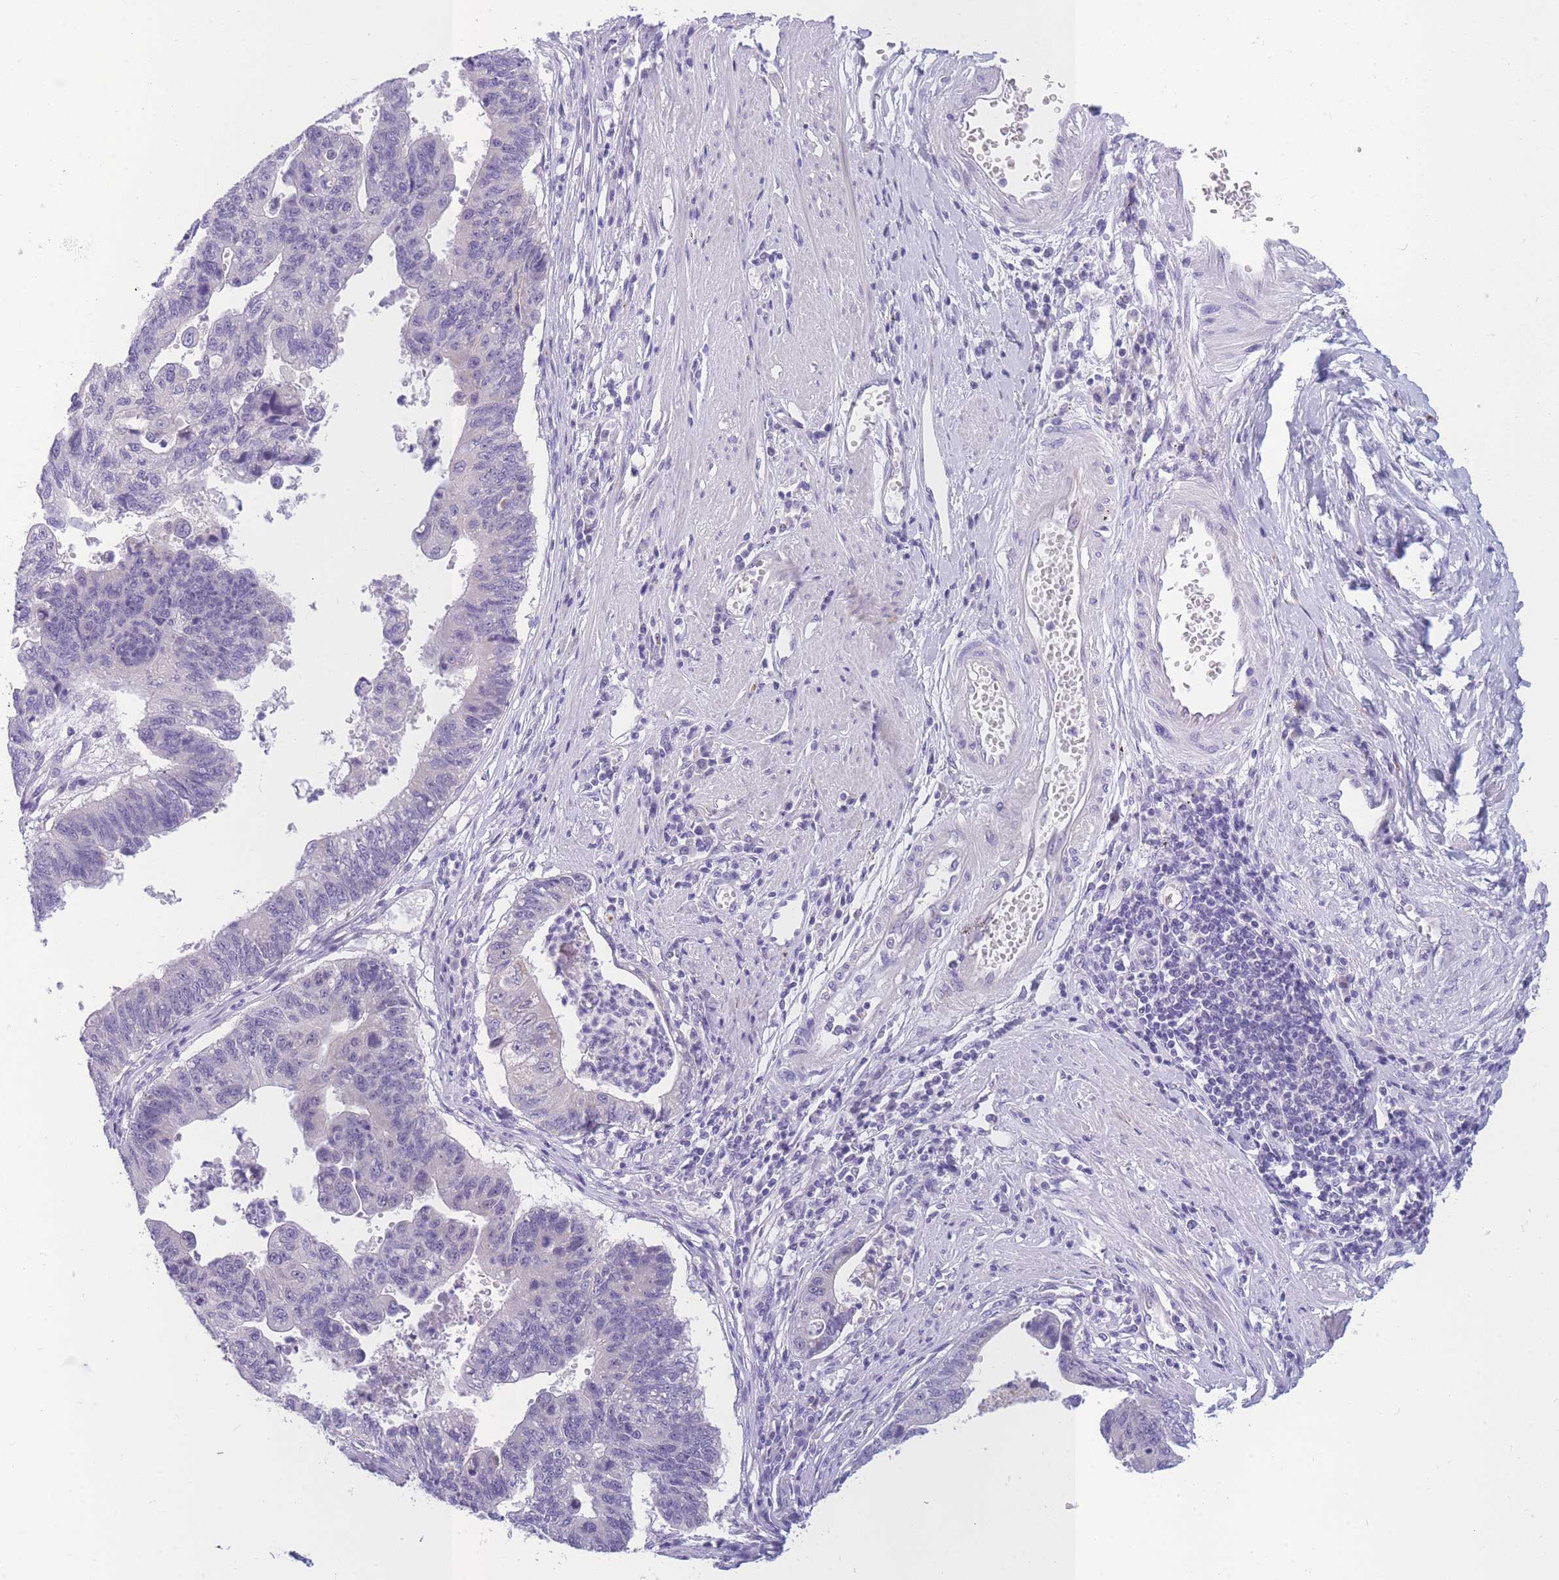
{"staining": {"intensity": "negative", "quantity": "none", "location": "none"}, "tissue": "stomach cancer", "cell_type": "Tumor cells", "image_type": "cancer", "snomed": [{"axis": "morphology", "description": "Adenocarcinoma, NOS"}, {"axis": "topography", "description": "Stomach"}], "caption": "Human stomach cancer (adenocarcinoma) stained for a protein using IHC reveals no expression in tumor cells.", "gene": "DDX49", "patient": {"sex": "male", "age": 59}}